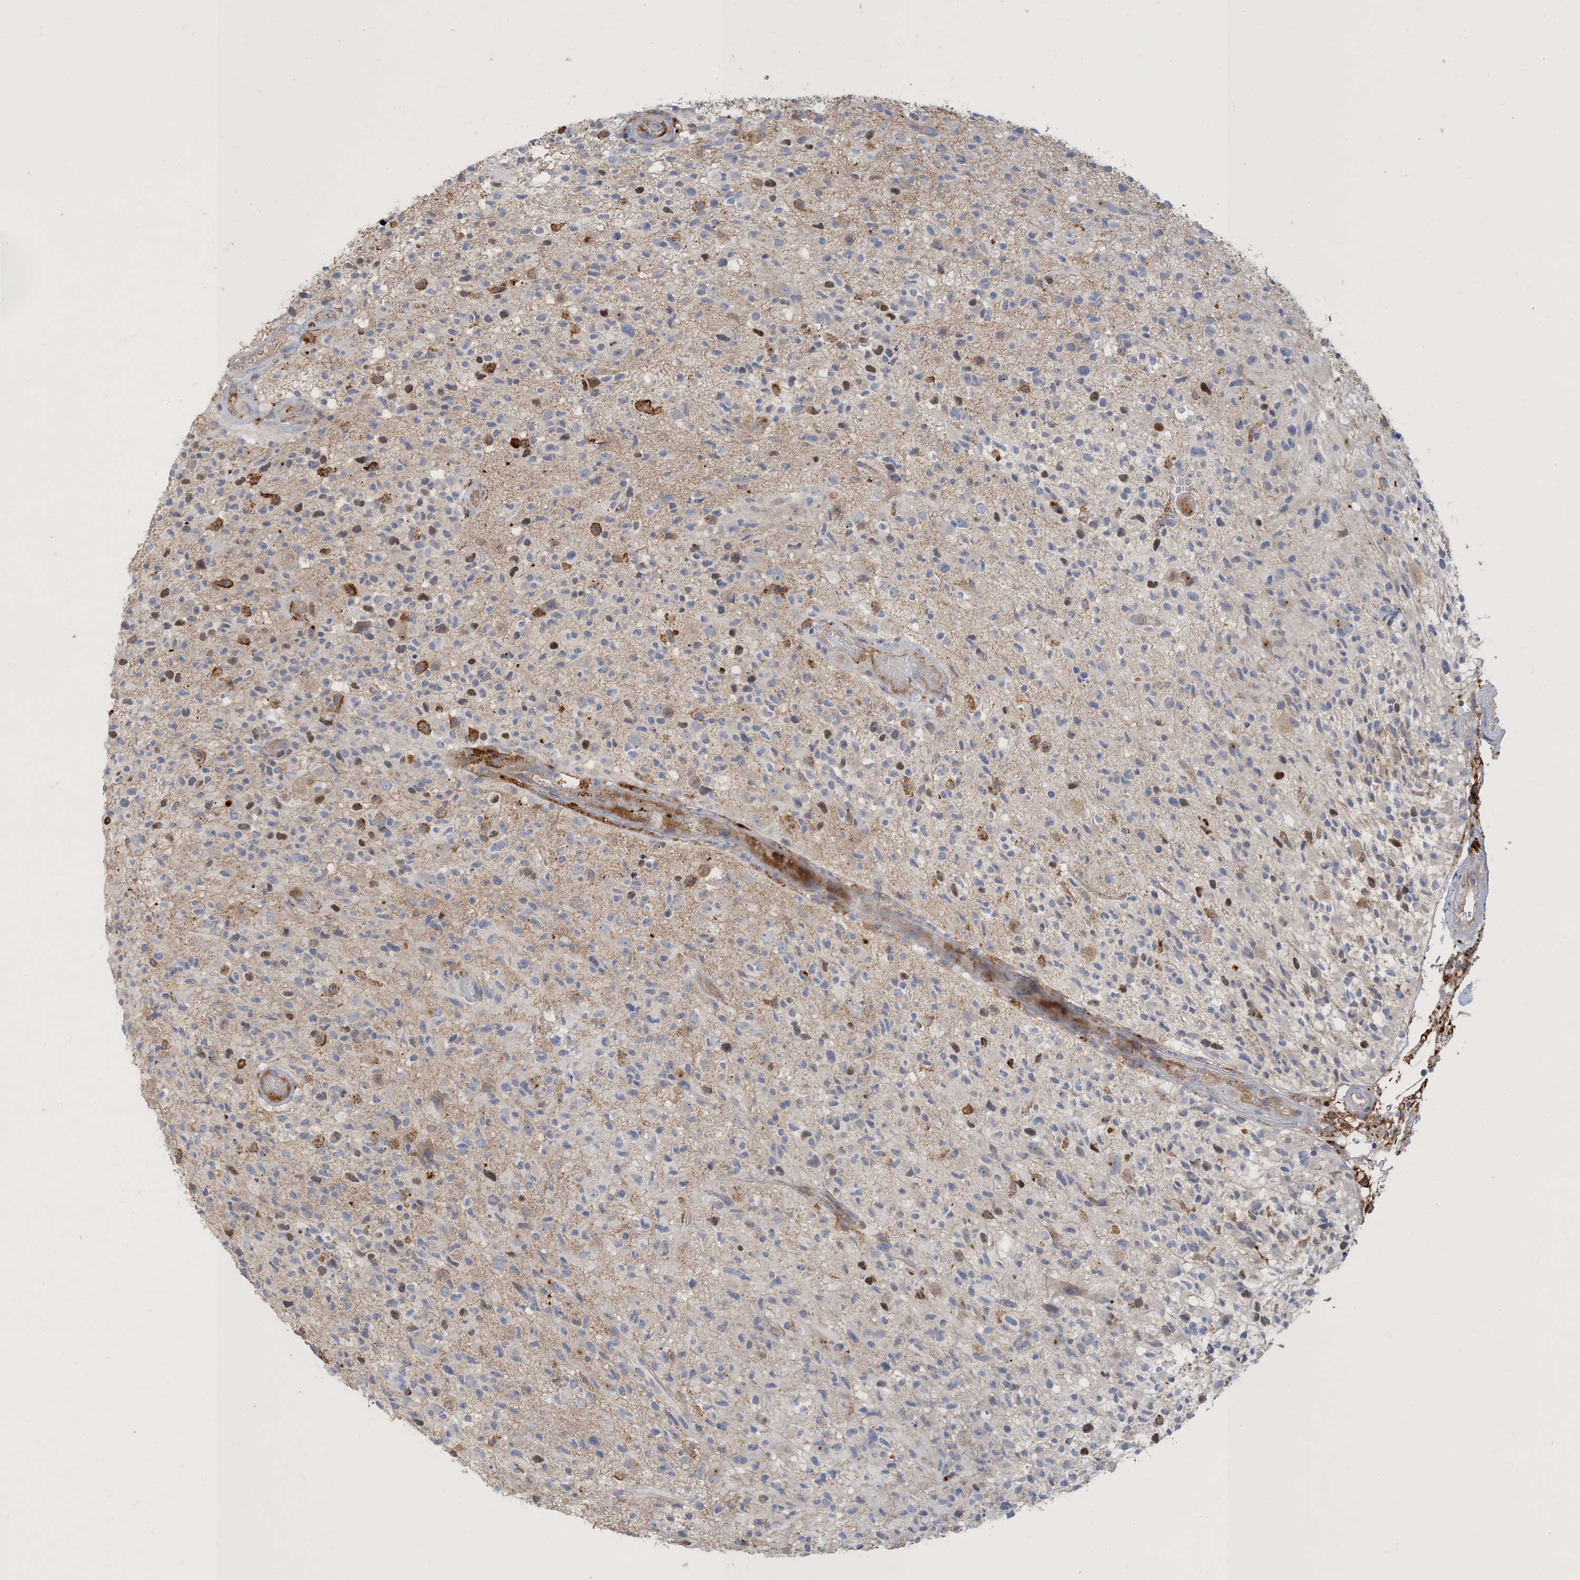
{"staining": {"intensity": "negative", "quantity": "none", "location": "none"}, "tissue": "glioma", "cell_type": "Tumor cells", "image_type": "cancer", "snomed": [{"axis": "morphology", "description": "Glioma, malignant, High grade"}, {"axis": "morphology", "description": "Glioblastoma, NOS"}, {"axis": "topography", "description": "Brain"}], "caption": "IHC of malignant glioma (high-grade) demonstrates no expression in tumor cells.", "gene": "PEAR1", "patient": {"sex": "male", "age": 60}}